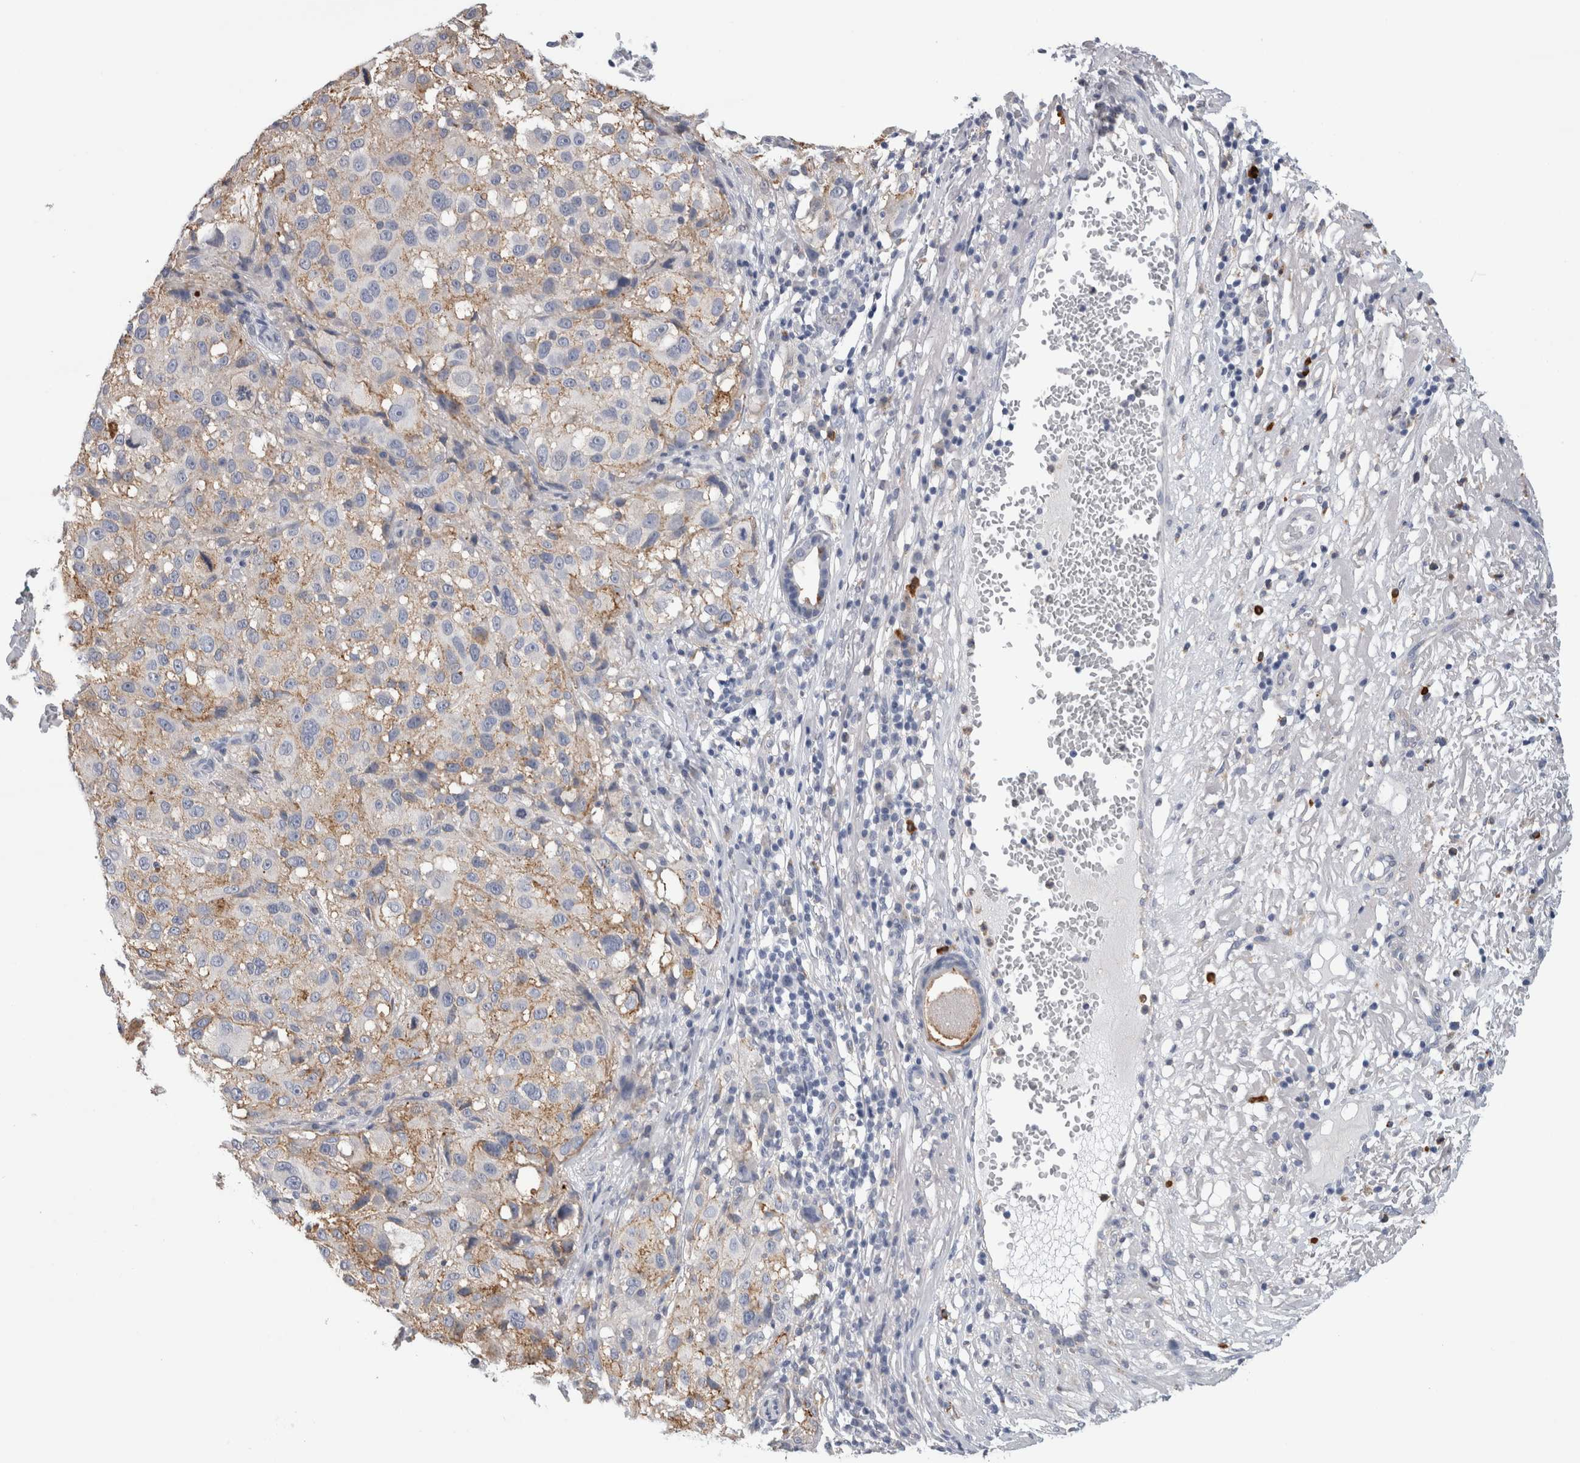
{"staining": {"intensity": "negative", "quantity": "none", "location": "none"}, "tissue": "melanoma", "cell_type": "Tumor cells", "image_type": "cancer", "snomed": [{"axis": "morphology", "description": "Necrosis, NOS"}, {"axis": "morphology", "description": "Malignant melanoma, NOS"}, {"axis": "topography", "description": "Skin"}], "caption": "Immunohistochemistry image of neoplastic tissue: human melanoma stained with DAB (3,3'-diaminobenzidine) reveals no significant protein expression in tumor cells. Brightfield microscopy of immunohistochemistry (IHC) stained with DAB (3,3'-diaminobenzidine) (brown) and hematoxylin (blue), captured at high magnification.", "gene": "CD63", "patient": {"sex": "female", "age": 87}}